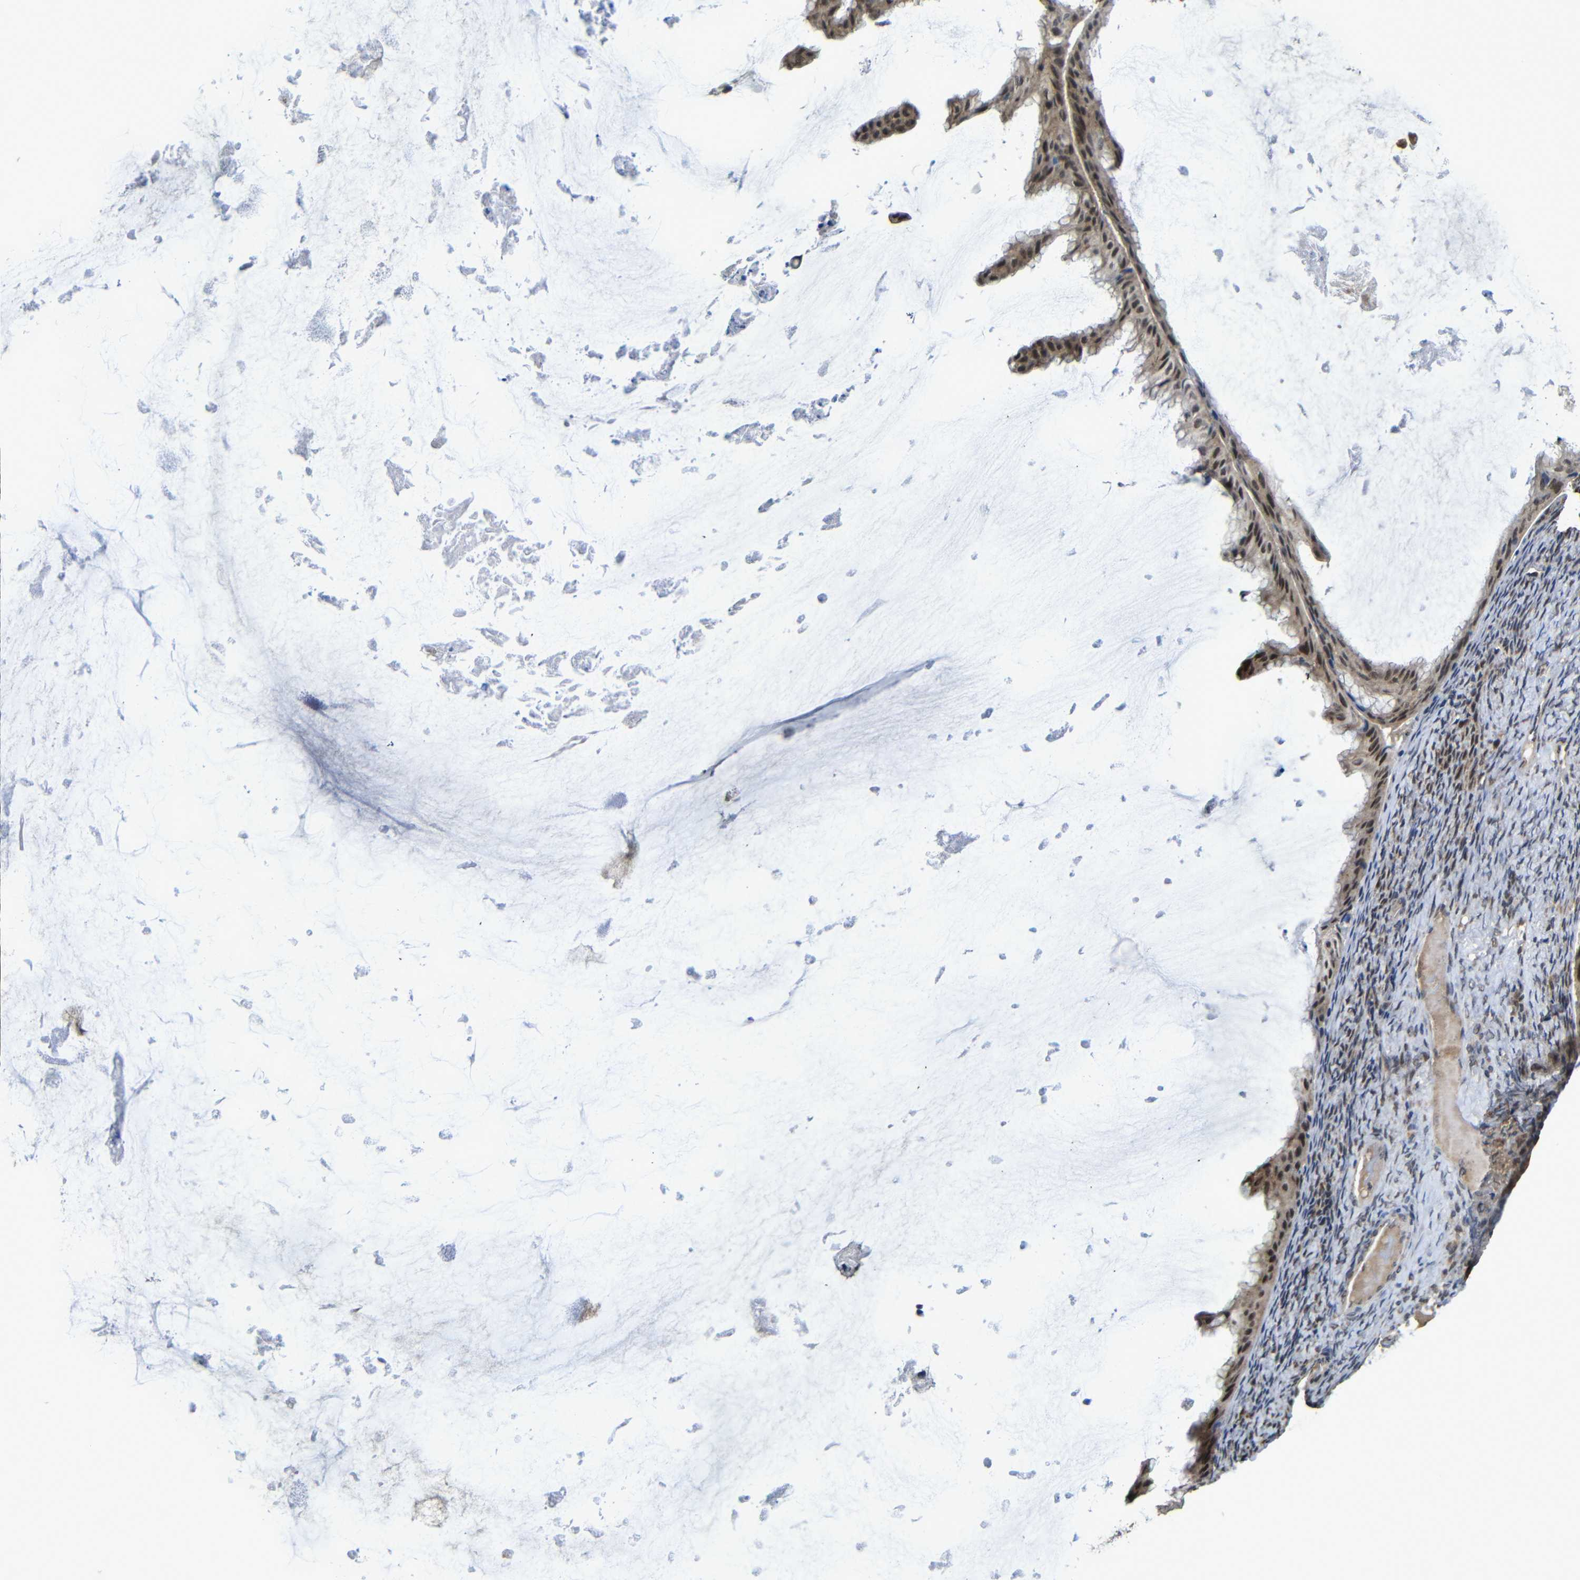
{"staining": {"intensity": "moderate", "quantity": ">75%", "location": "cytoplasmic/membranous,nuclear"}, "tissue": "ovarian cancer", "cell_type": "Tumor cells", "image_type": "cancer", "snomed": [{"axis": "morphology", "description": "Cystadenocarcinoma, mucinous, NOS"}, {"axis": "topography", "description": "Ovary"}], "caption": "Brown immunohistochemical staining in human ovarian cancer reveals moderate cytoplasmic/membranous and nuclear positivity in approximately >75% of tumor cells.", "gene": "FAM172A", "patient": {"sex": "female", "age": 61}}